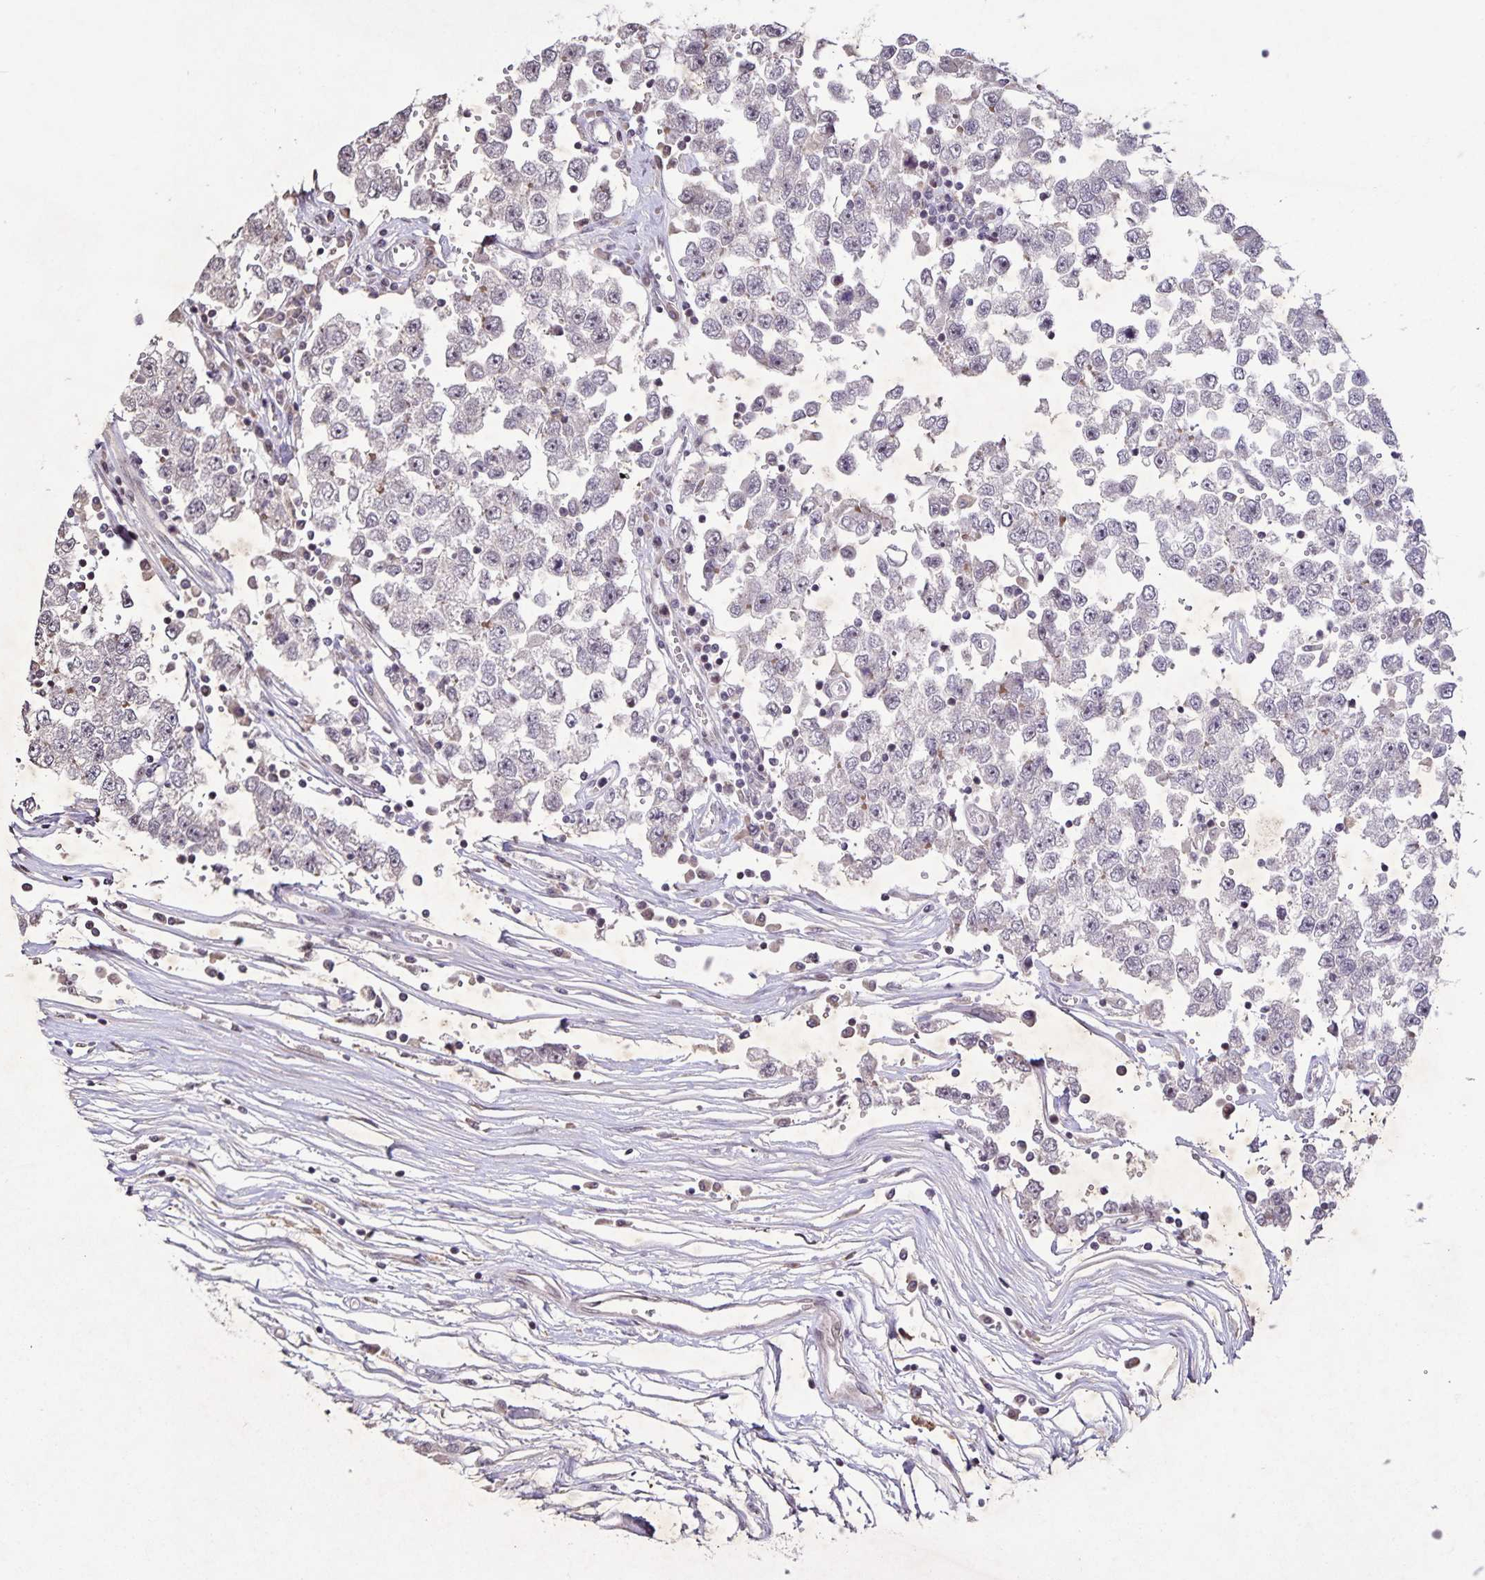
{"staining": {"intensity": "negative", "quantity": "none", "location": "none"}, "tissue": "testis cancer", "cell_type": "Tumor cells", "image_type": "cancer", "snomed": [{"axis": "morphology", "description": "Seminoma, NOS"}, {"axis": "topography", "description": "Testis"}], "caption": "Immunohistochemistry (IHC) image of neoplastic tissue: human seminoma (testis) stained with DAB (3,3'-diaminobenzidine) reveals no significant protein expression in tumor cells.", "gene": "GDF2", "patient": {"sex": "male", "age": 34}}